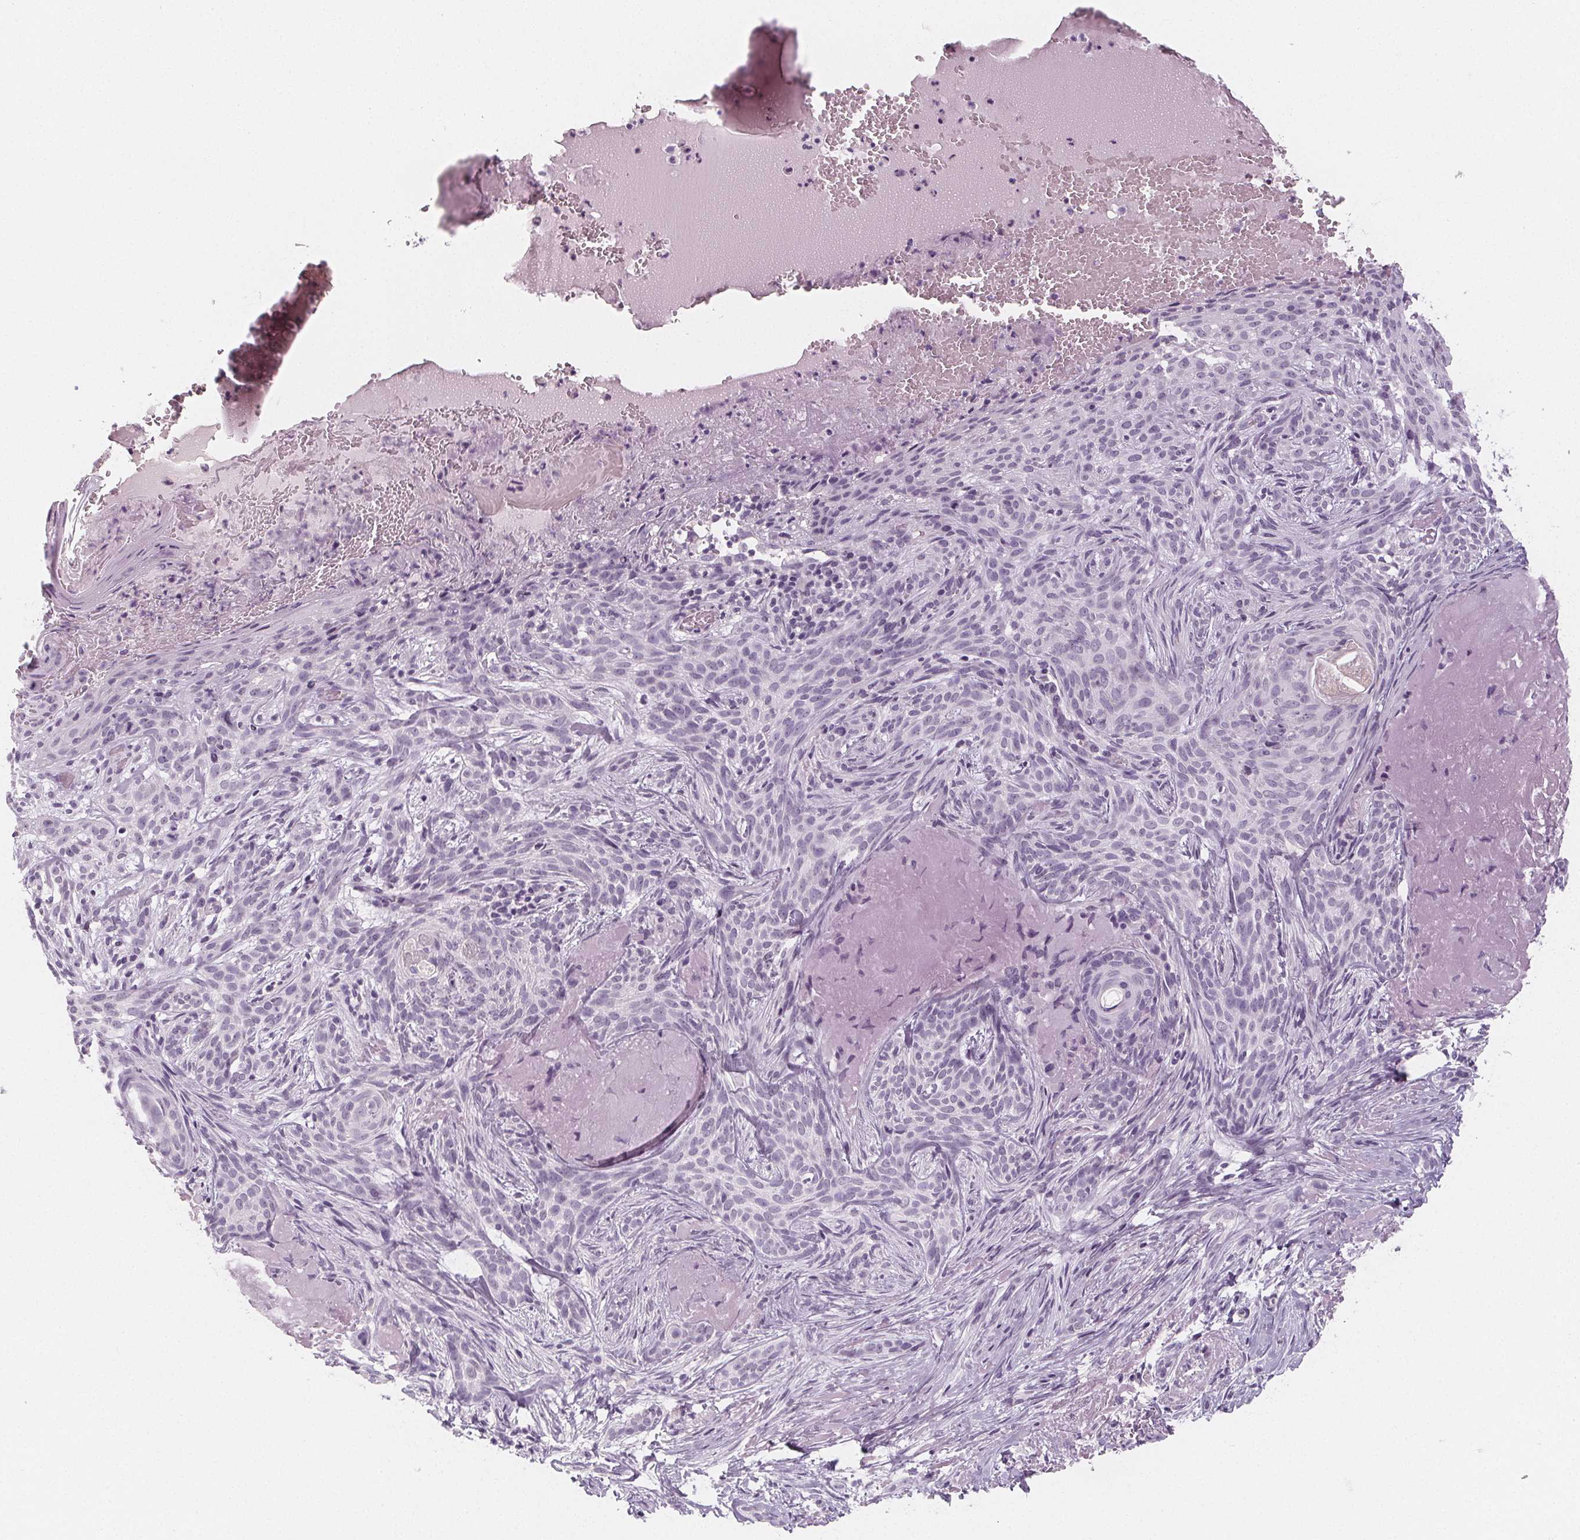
{"staining": {"intensity": "negative", "quantity": "none", "location": "none"}, "tissue": "skin cancer", "cell_type": "Tumor cells", "image_type": "cancer", "snomed": [{"axis": "morphology", "description": "Basal cell carcinoma"}, {"axis": "topography", "description": "Skin"}], "caption": "High power microscopy histopathology image of an immunohistochemistry (IHC) image of skin cancer, revealing no significant expression in tumor cells.", "gene": "DBX2", "patient": {"sex": "male", "age": 84}}